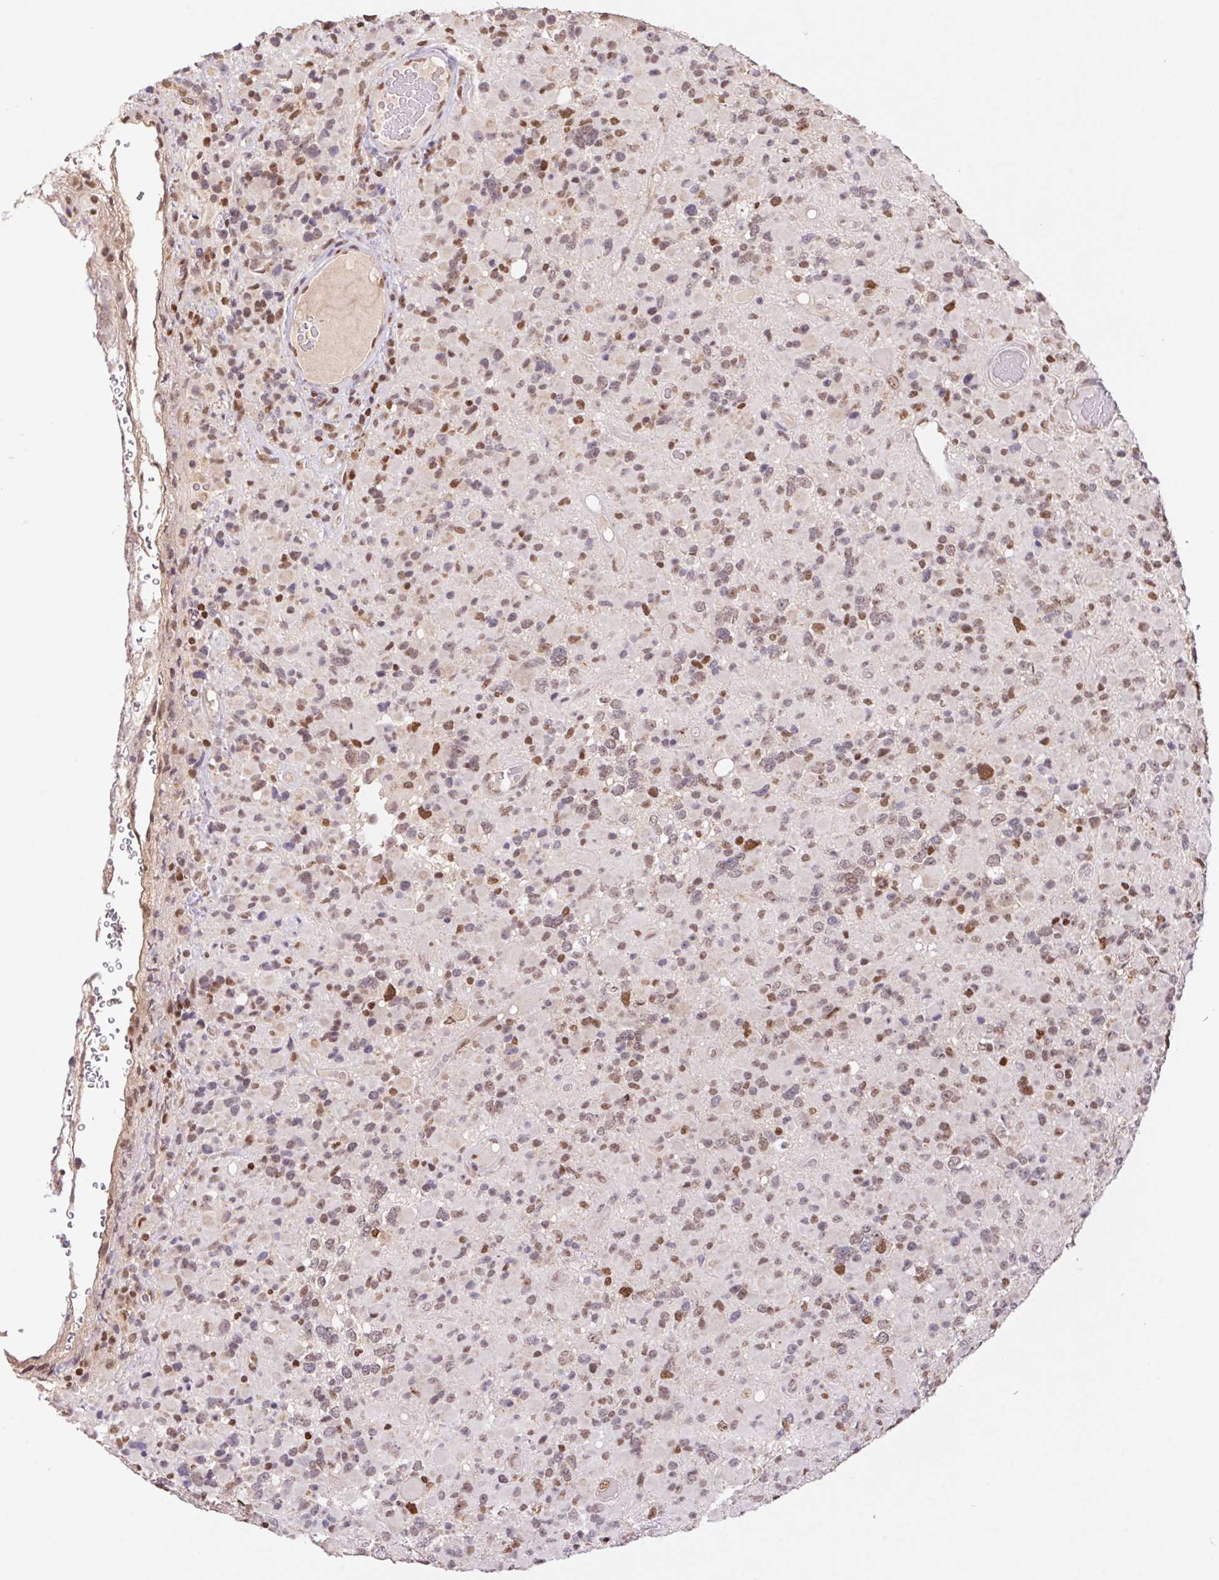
{"staining": {"intensity": "moderate", "quantity": "25%-75%", "location": "nuclear"}, "tissue": "glioma", "cell_type": "Tumor cells", "image_type": "cancer", "snomed": [{"axis": "morphology", "description": "Glioma, malignant, High grade"}, {"axis": "topography", "description": "Brain"}], "caption": "Human malignant high-grade glioma stained with a protein marker reveals moderate staining in tumor cells.", "gene": "POLD3", "patient": {"sex": "female", "age": 40}}